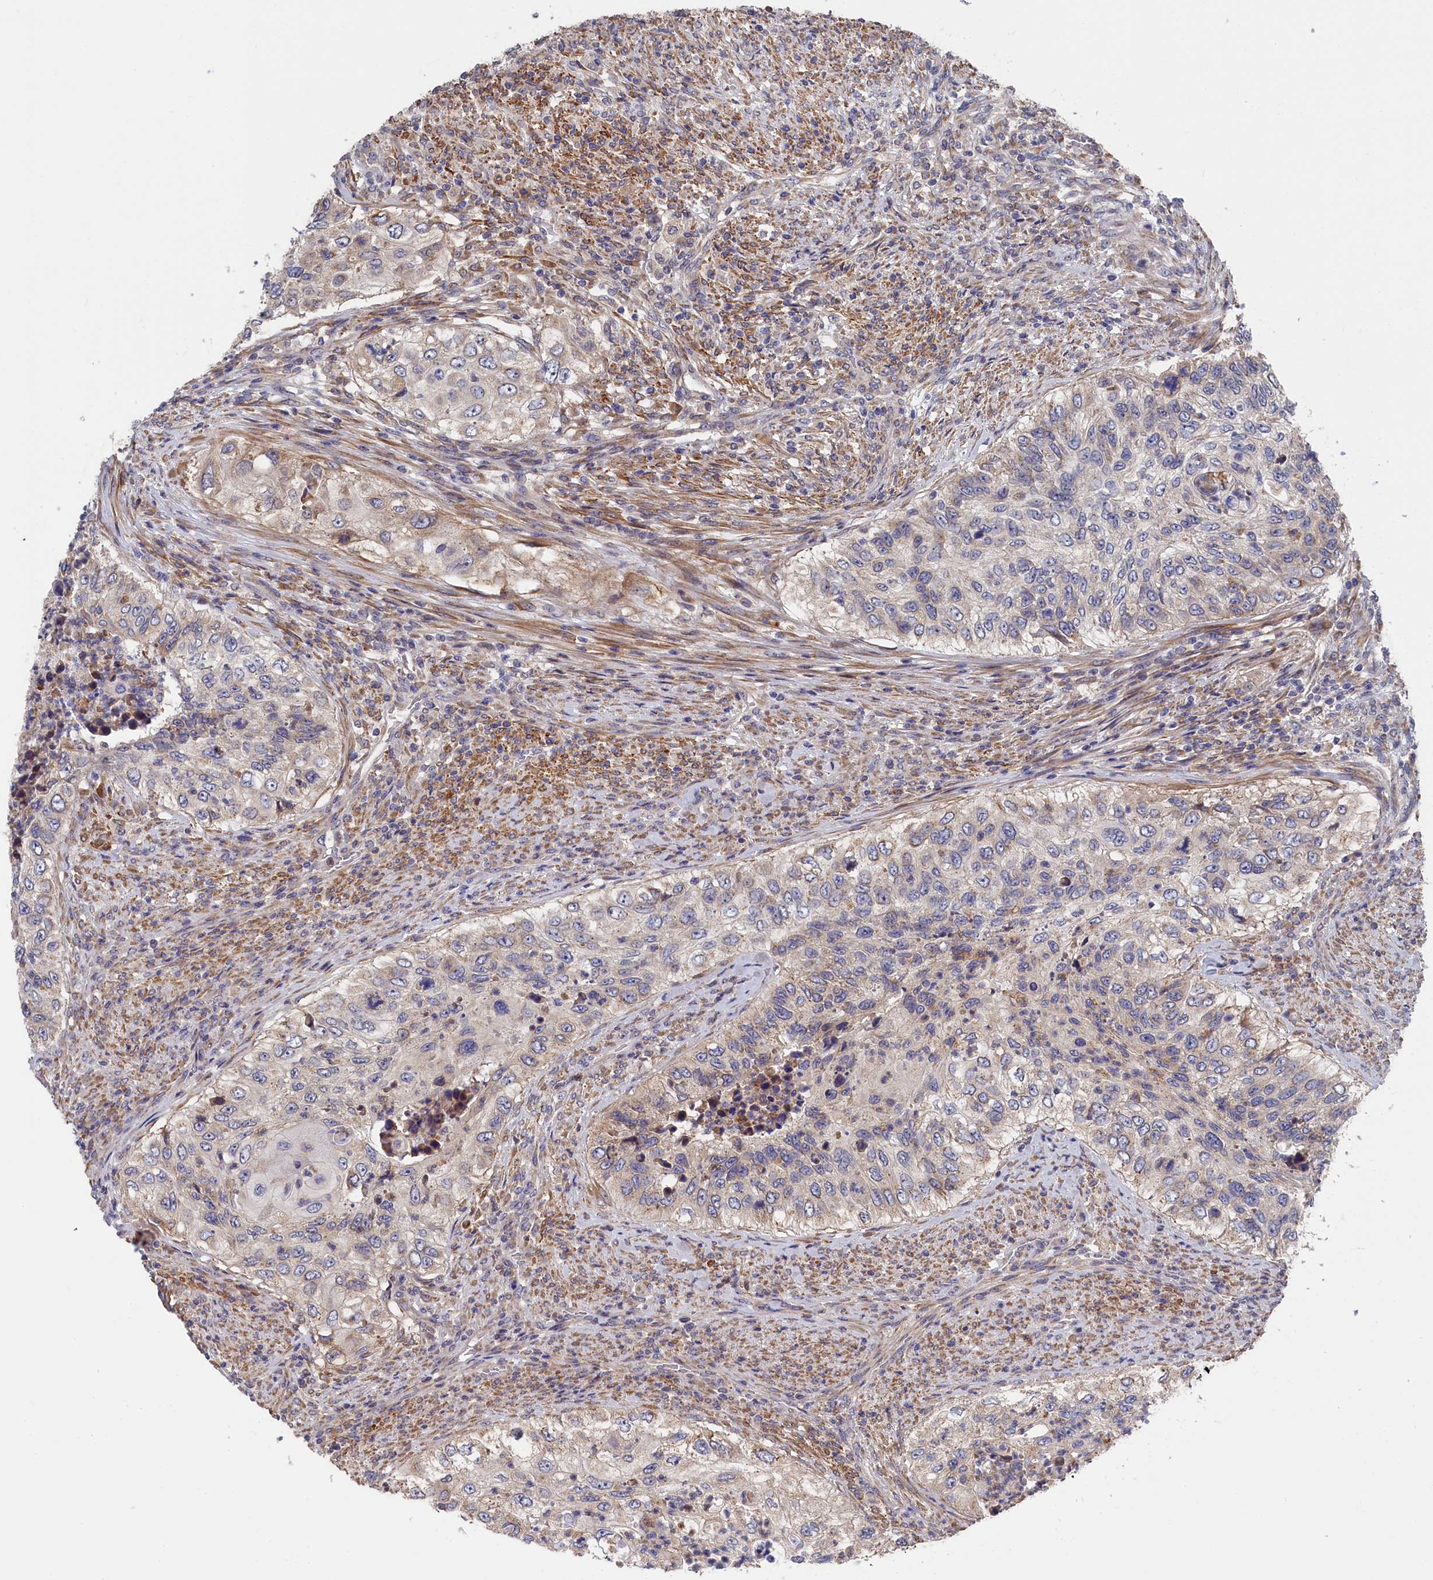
{"staining": {"intensity": "weak", "quantity": "<25%", "location": "cytoplasmic/membranous"}, "tissue": "urothelial cancer", "cell_type": "Tumor cells", "image_type": "cancer", "snomed": [{"axis": "morphology", "description": "Urothelial carcinoma, High grade"}, {"axis": "topography", "description": "Urinary bladder"}], "caption": "The micrograph shows no significant expression in tumor cells of urothelial carcinoma (high-grade).", "gene": "CYB5D2", "patient": {"sex": "female", "age": 60}}